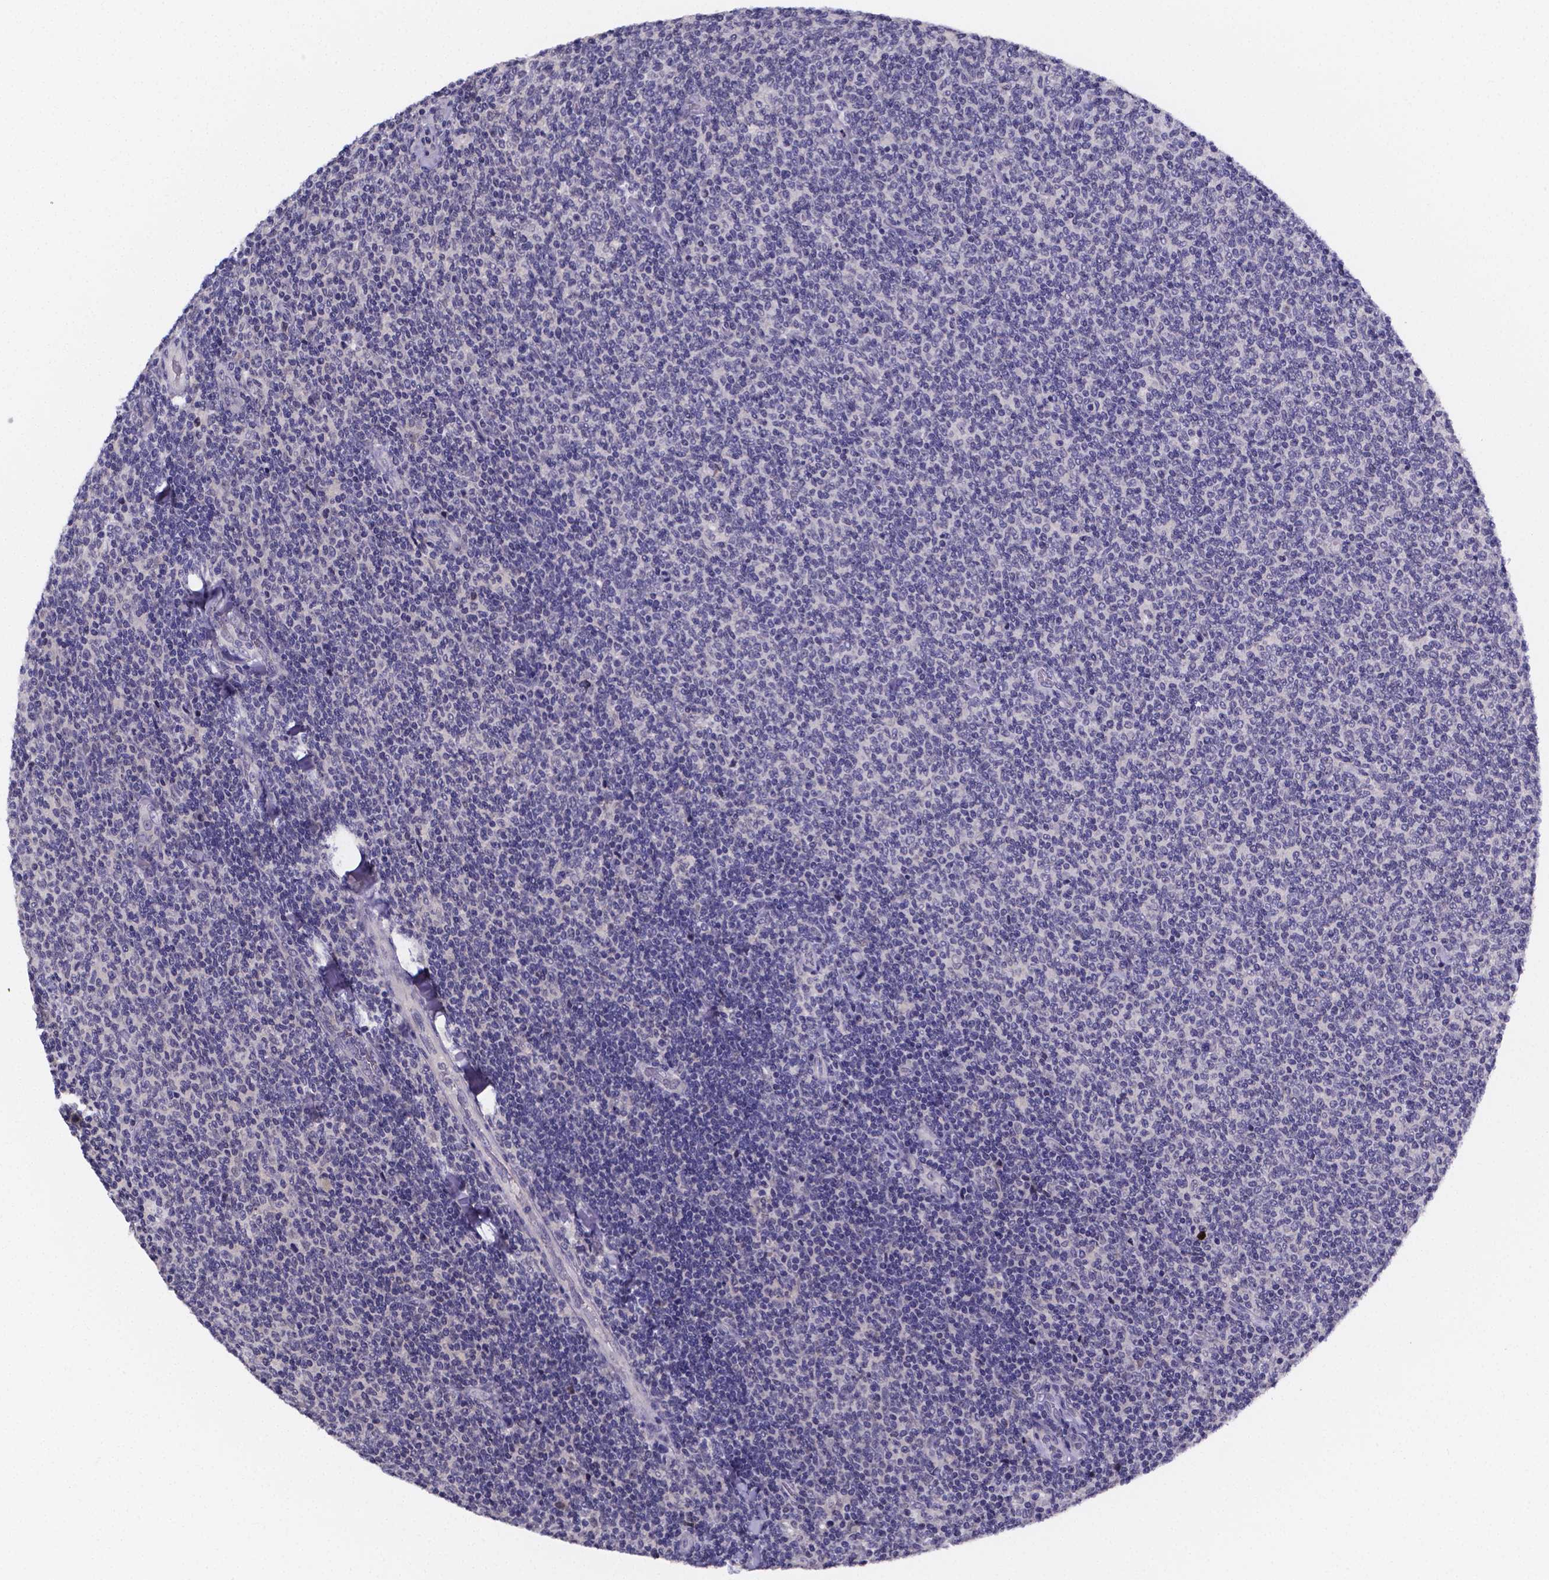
{"staining": {"intensity": "negative", "quantity": "none", "location": "none"}, "tissue": "lymphoma", "cell_type": "Tumor cells", "image_type": "cancer", "snomed": [{"axis": "morphology", "description": "Malignant lymphoma, non-Hodgkin's type, Low grade"}, {"axis": "topography", "description": "Lymph node"}], "caption": "High magnification brightfield microscopy of lymphoma stained with DAB (3,3'-diaminobenzidine) (brown) and counterstained with hematoxylin (blue): tumor cells show no significant expression.", "gene": "IZUMO1", "patient": {"sex": "male", "age": 52}}